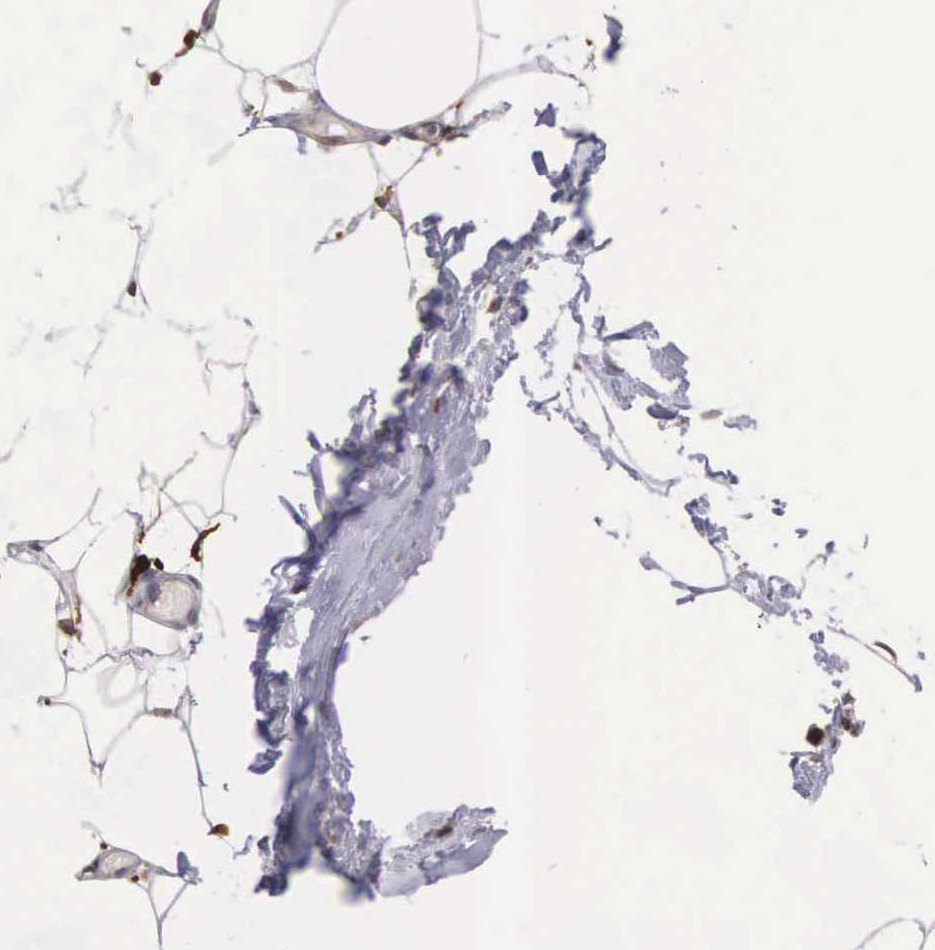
{"staining": {"intensity": "moderate", "quantity": "<25%", "location": "cytoplasmic/membranous"}, "tissue": "adipose tissue", "cell_type": "Adipocytes", "image_type": "normal", "snomed": [{"axis": "morphology", "description": "Normal tissue, NOS"}, {"axis": "topography", "description": "Breast"}], "caption": "Immunohistochemical staining of benign human adipose tissue exhibits low levels of moderate cytoplasmic/membranous staining in about <25% of adipocytes. (DAB (3,3'-diaminobenzidine) = brown stain, brightfield microscopy at high magnification).", "gene": "CDC45", "patient": {"sex": "female", "age": 45}}